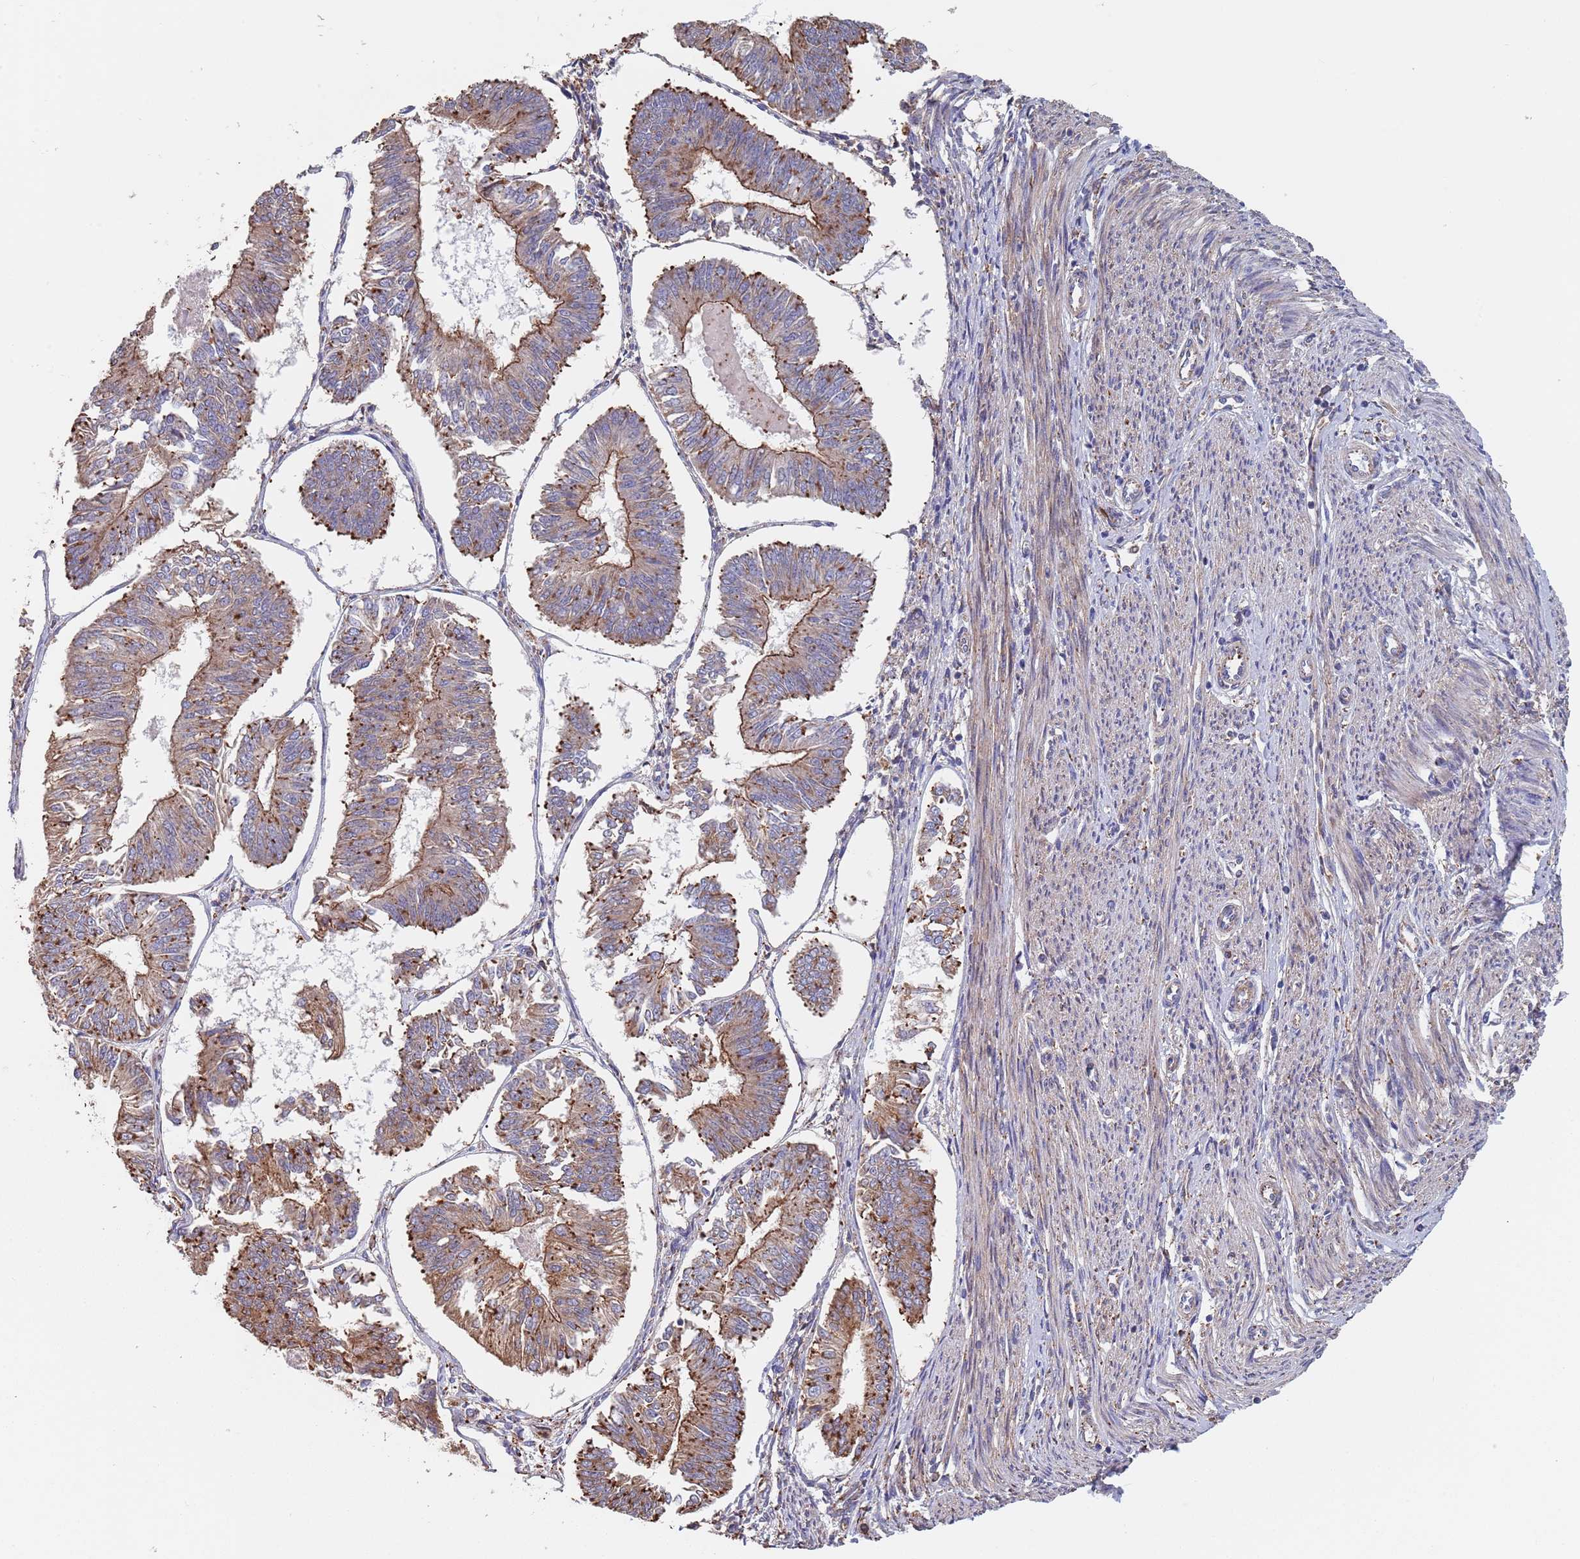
{"staining": {"intensity": "moderate", "quantity": "25%-75%", "location": "cytoplasmic/membranous"}, "tissue": "endometrial cancer", "cell_type": "Tumor cells", "image_type": "cancer", "snomed": [{"axis": "morphology", "description": "Adenocarcinoma, NOS"}, {"axis": "topography", "description": "Endometrium"}], "caption": "Immunohistochemistry (IHC) micrograph of human endometrial cancer stained for a protein (brown), which demonstrates medium levels of moderate cytoplasmic/membranous staining in about 25%-75% of tumor cells.", "gene": "DCUN1D3", "patient": {"sex": "female", "age": 58}}